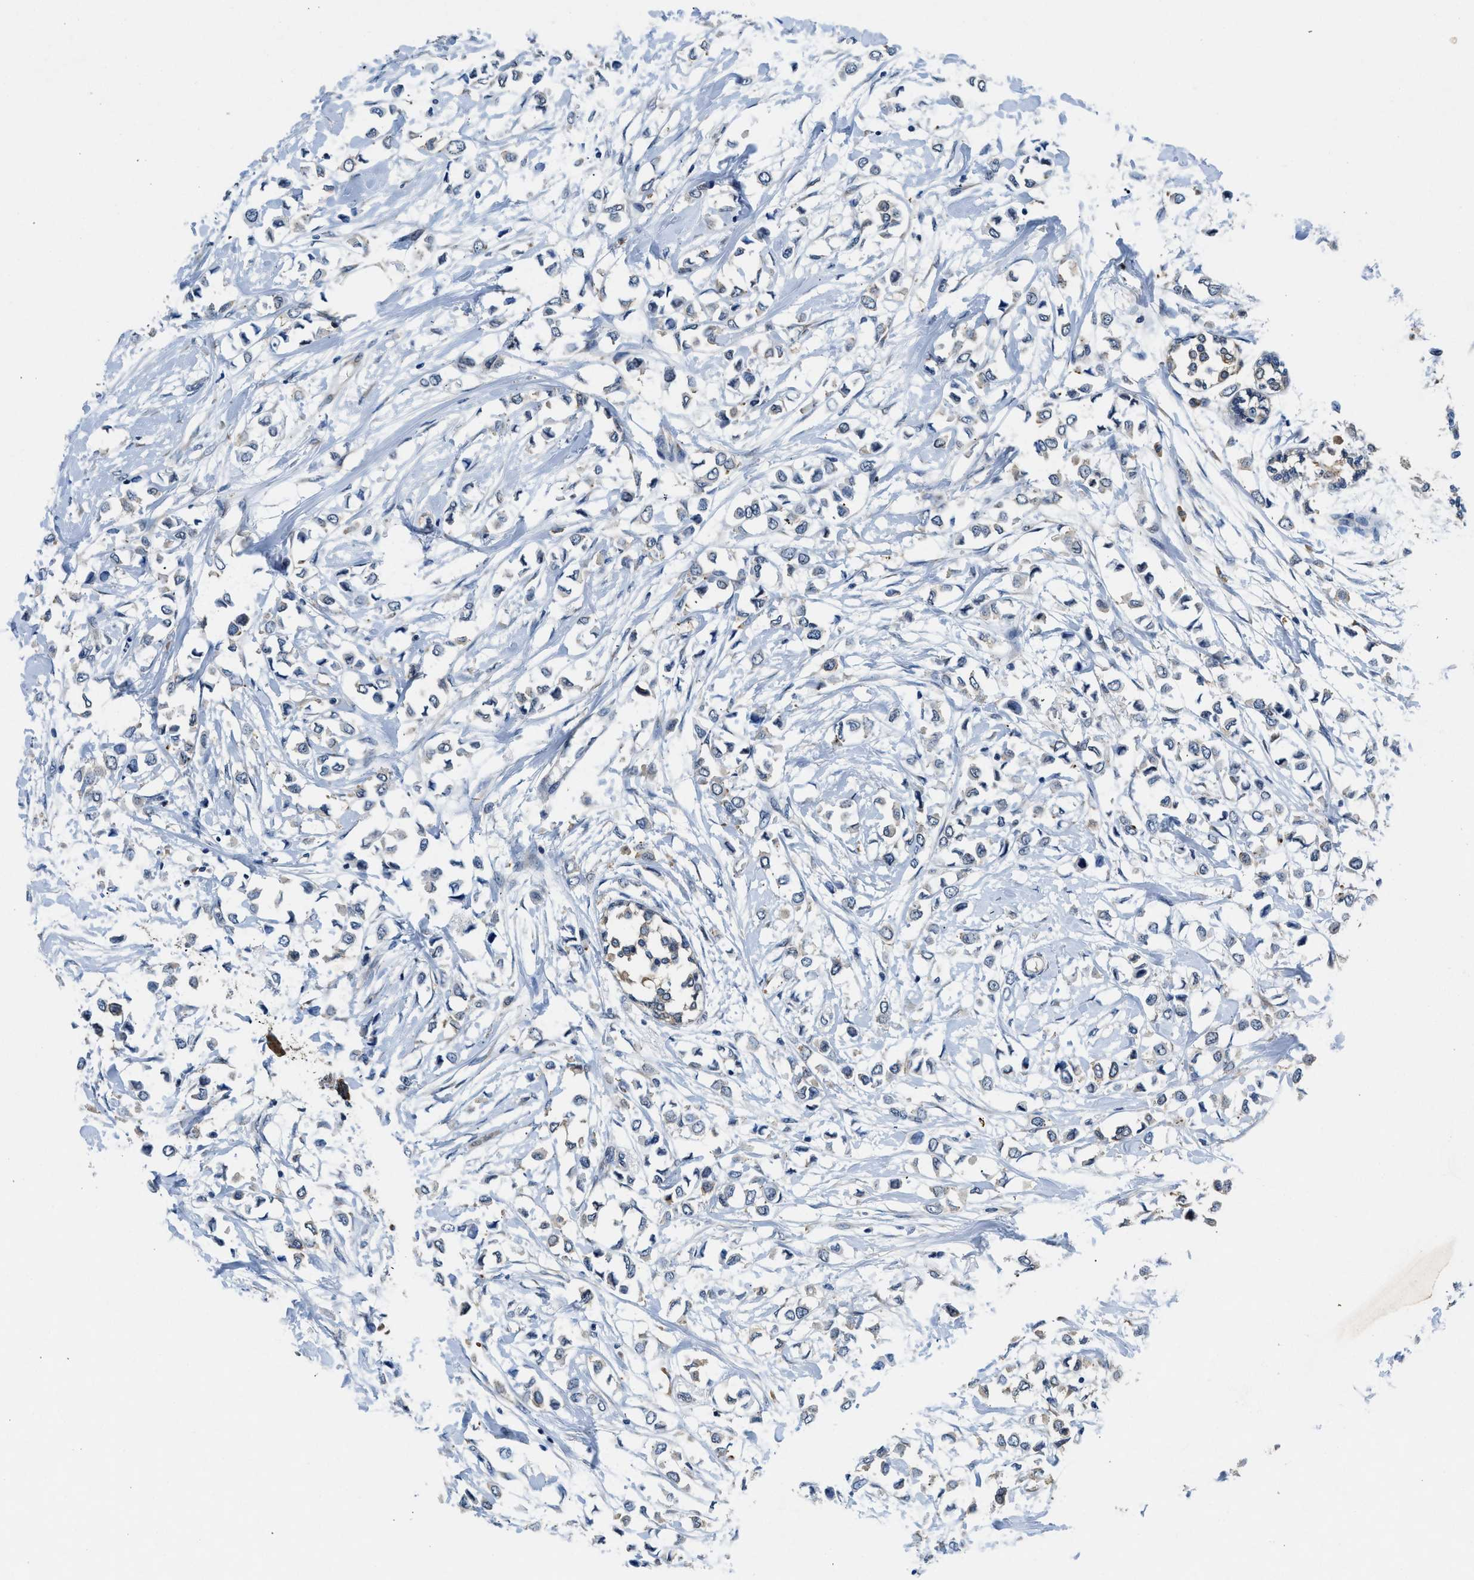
{"staining": {"intensity": "weak", "quantity": "<25%", "location": "cytoplasmic/membranous"}, "tissue": "breast cancer", "cell_type": "Tumor cells", "image_type": "cancer", "snomed": [{"axis": "morphology", "description": "Lobular carcinoma"}, {"axis": "topography", "description": "Breast"}], "caption": "IHC of breast cancer (lobular carcinoma) exhibits no expression in tumor cells.", "gene": "PA2G4", "patient": {"sex": "female", "age": 51}}